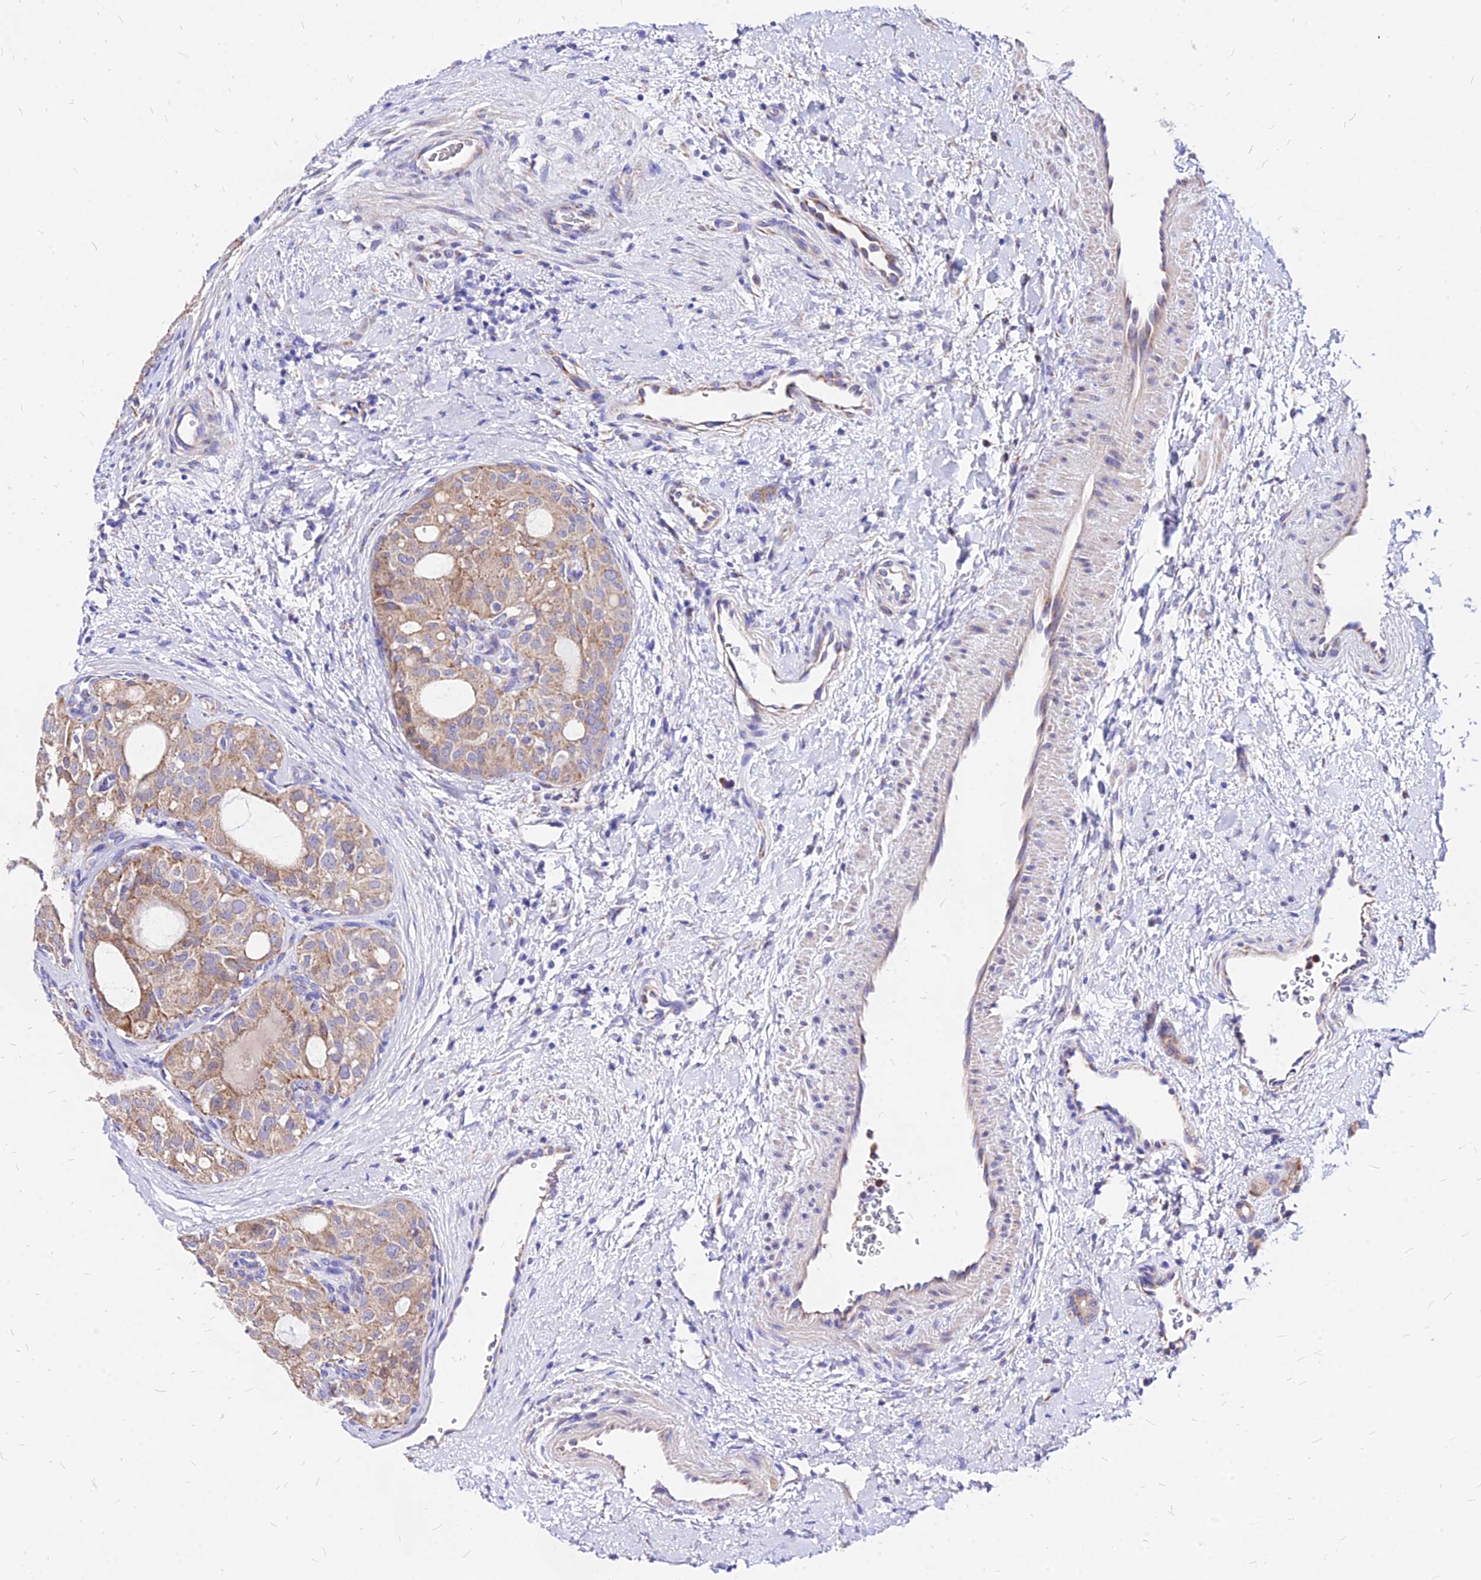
{"staining": {"intensity": "weak", "quantity": ">75%", "location": "cytoplasmic/membranous"}, "tissue": "thyroid cancer", "cell_type": "Tumor cells", "image_type": "cancer", "snomed": [{"axis": "morphology", "description": "Follicular adenoma carcinoma, NOS"}, {"axis": "topography", "description": "Thyroid gland"}], "caption": "High-magnification brightfield microscopy of thyroid follicular adenoma carcinoma stained with DAB (3,3'-diaminobenzidine) (brown) and counterstained with hematoxylin (blue). tumor cells exhibit weak cytoplasmic/membranous positivity is identified in approximately>75% of cells.", "gene": "MRPL3", "patient": {"sex": "male", "age": 75}}